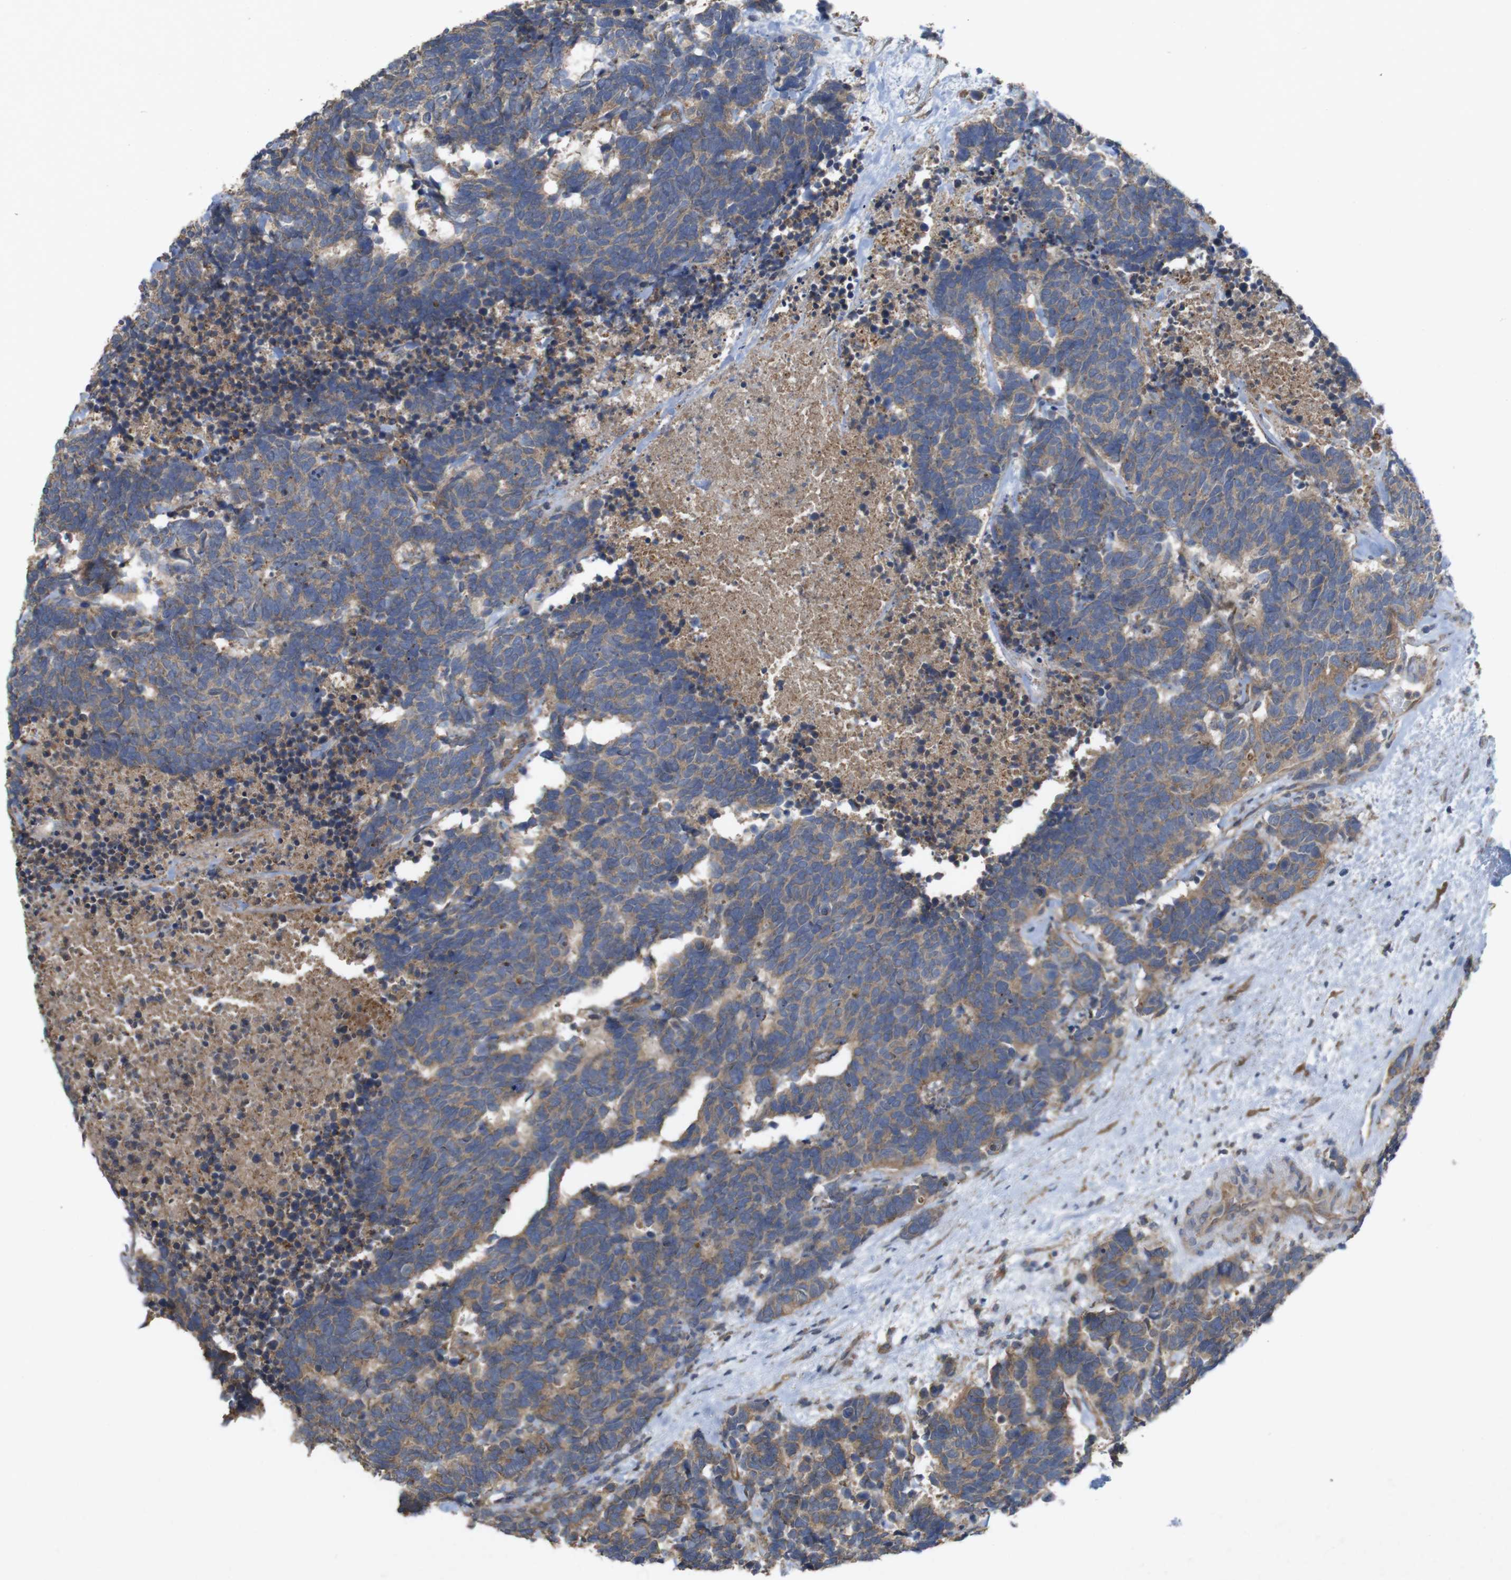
{"staining": {"intensity": "weak", "quantity": ">75%", "location": "cytoplasmic/membranous"}, "tissue": "carcinoid", "cell_type": "Tumor cells", "image_type": "cancer", "snomed": [{"axis": "morphology", "description": "Carcinoma, NOS"}, {"axis": "morphology", "description": "Carcinoid, malignant, NOS"}, {"axis": "topography", "description": "Urinary bladder"}], "caption": "Weak cytoplasmic/membranous expression is seen in approximately >75% of tumor cells in carcinoid.", "gene": "KCNS3", "patient": {"sex": "male", "age": 57}}